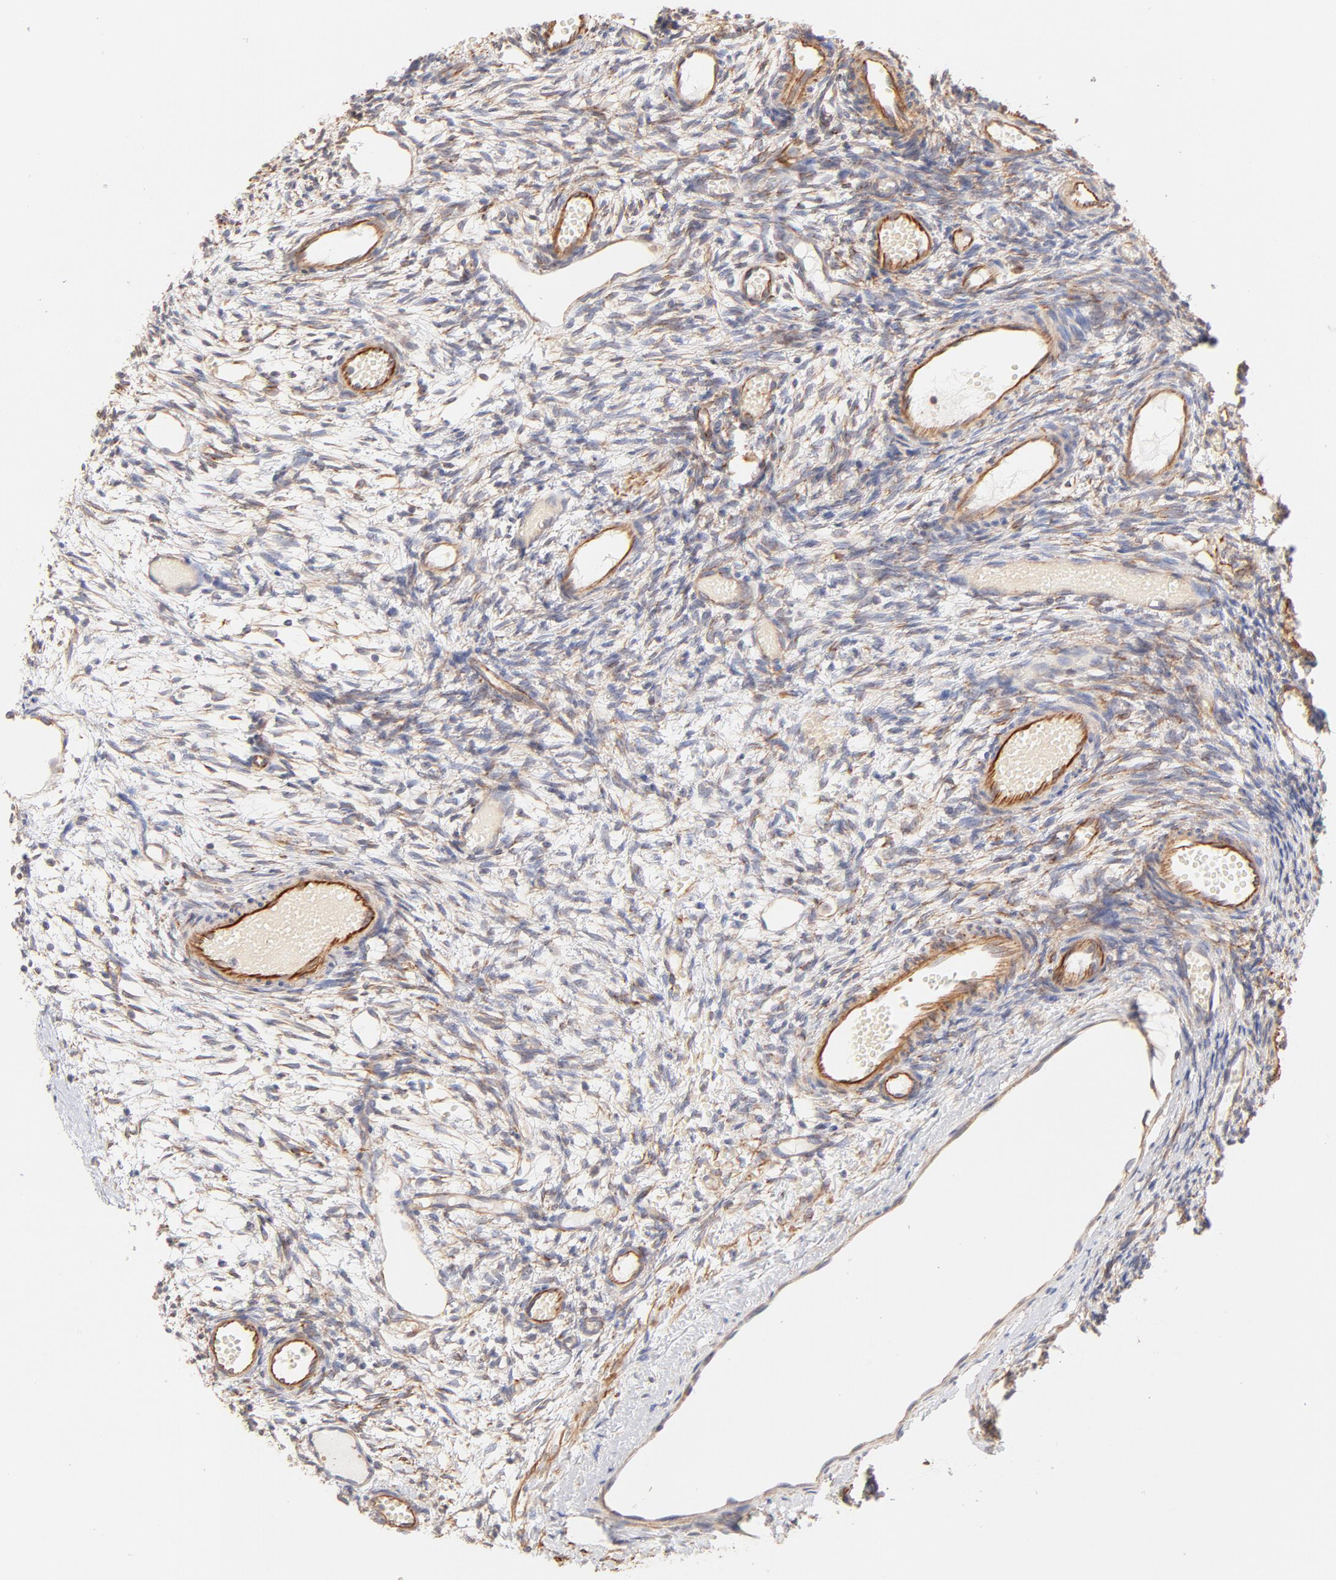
{"staining": {"intensity": "moderate", "quantity": ">75%", "location": "cytoplasmic/membranous"}, "tissue": "ovary", "cell_type": "Ovarian stroma cells", "image_type": "normal", "snomed": [{"axis": "morphology", "description": "Normal tissue, NOS"}, {"axis": "topography", "description": "Ovary"}], "caption": "Protein staining shows moderate cytoplasmic/membranous positivity in about >75% of ovarian stroma cells in unremarkable ovary.", "gene": "LDLRAP1", "patient": {"sex": "female", "age": 35}}